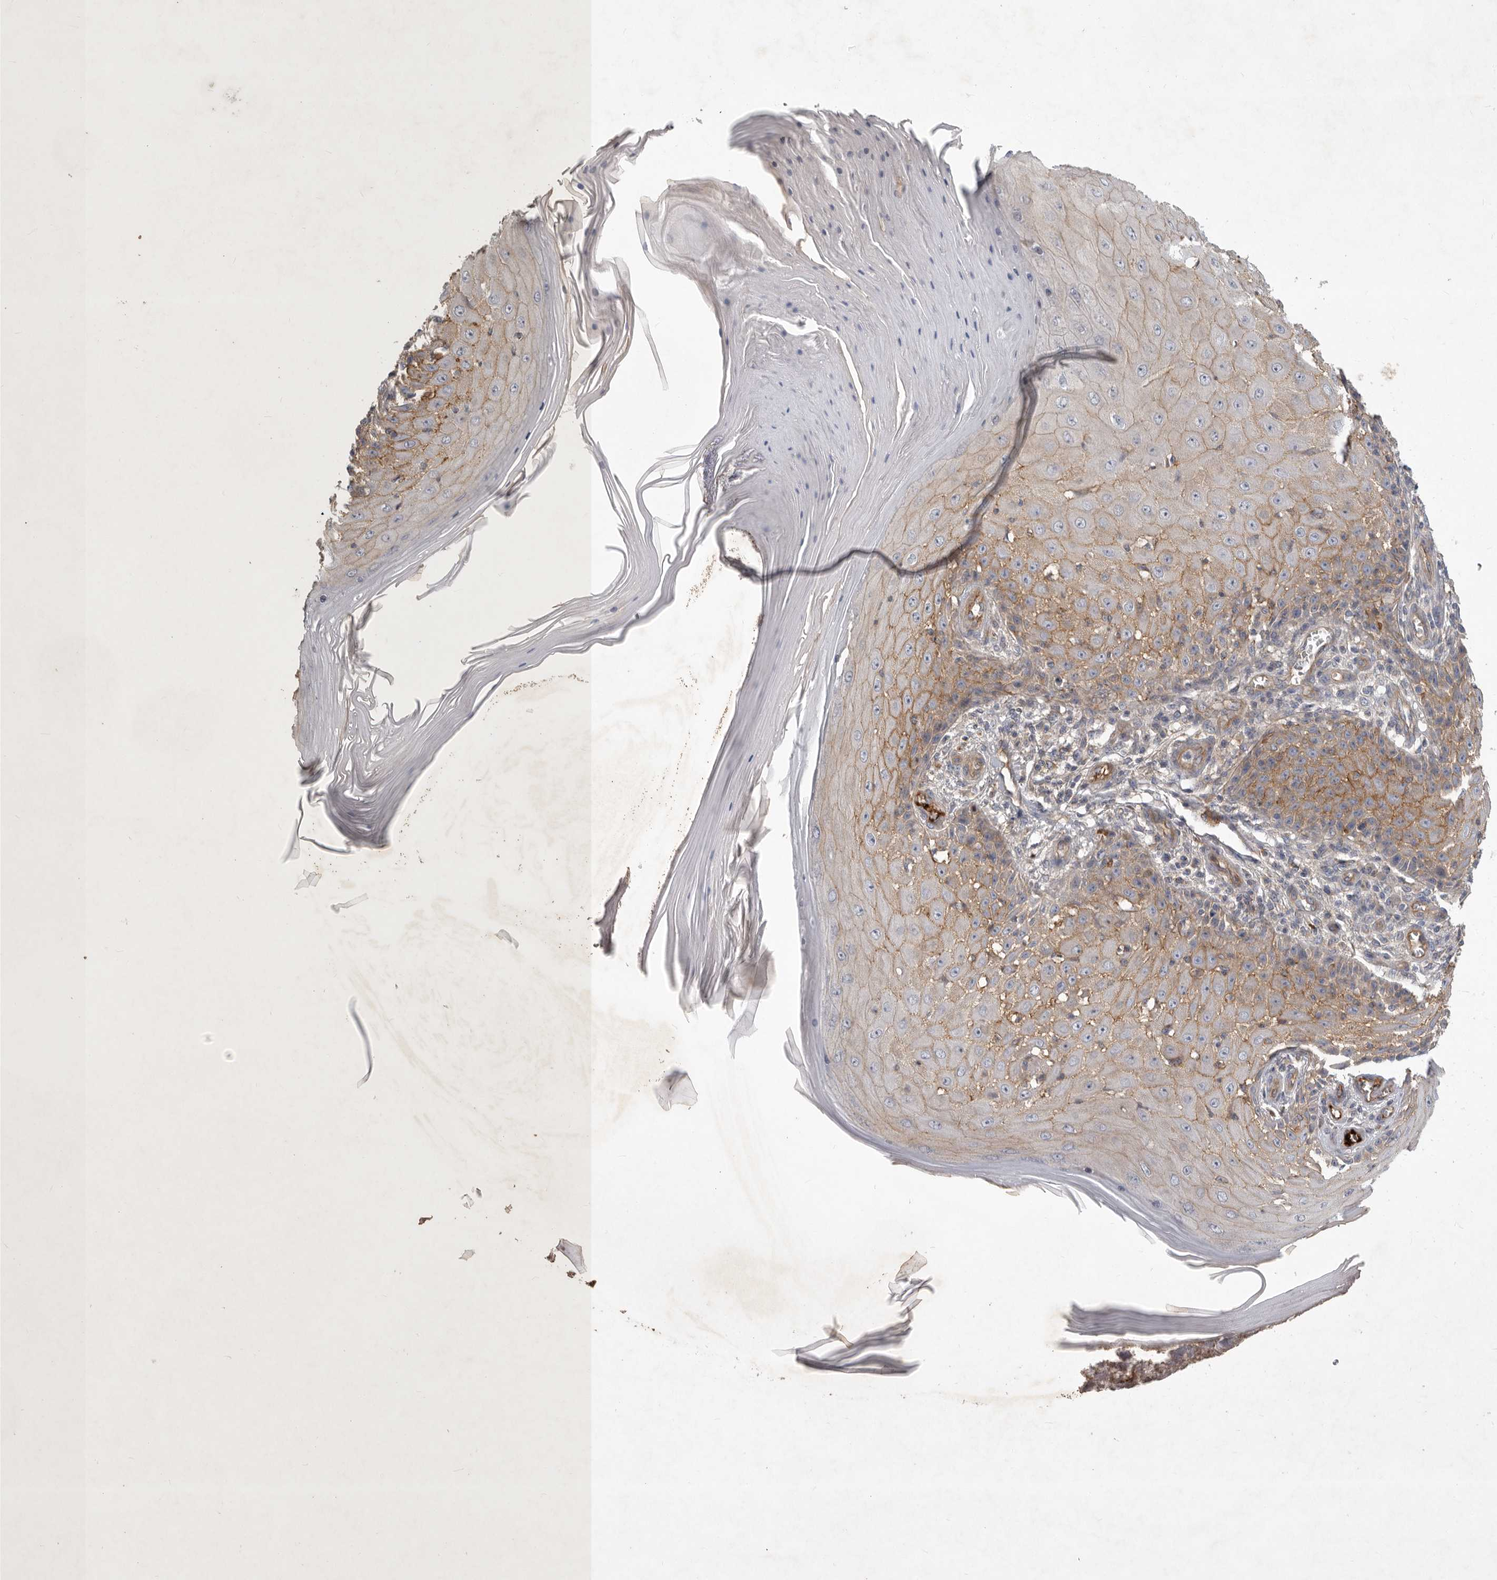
{"staining": {"intensity": "moderate", "quantity": ">75%", "location": "cytoplasmic/membranous"}, "tissue": "skin cancer", "cell_type": "Tumor cells", "image_type": "cancer", "snomed": [{"axis": "morphology", "description": "Squamous cell carcinoma, NOS"}, {"axis": "topography", "description": "Skin"}], "caption": "High-power microscopy captured an immunohistochemistry (IHC) photomicrograph of squamous cell carcinoma (skin), revealing moderate cytoplasmic/membranous expression in about >75% of tumor cells.", "gene": "MLPH", "patient": {"sex": "female", "age": 73}}